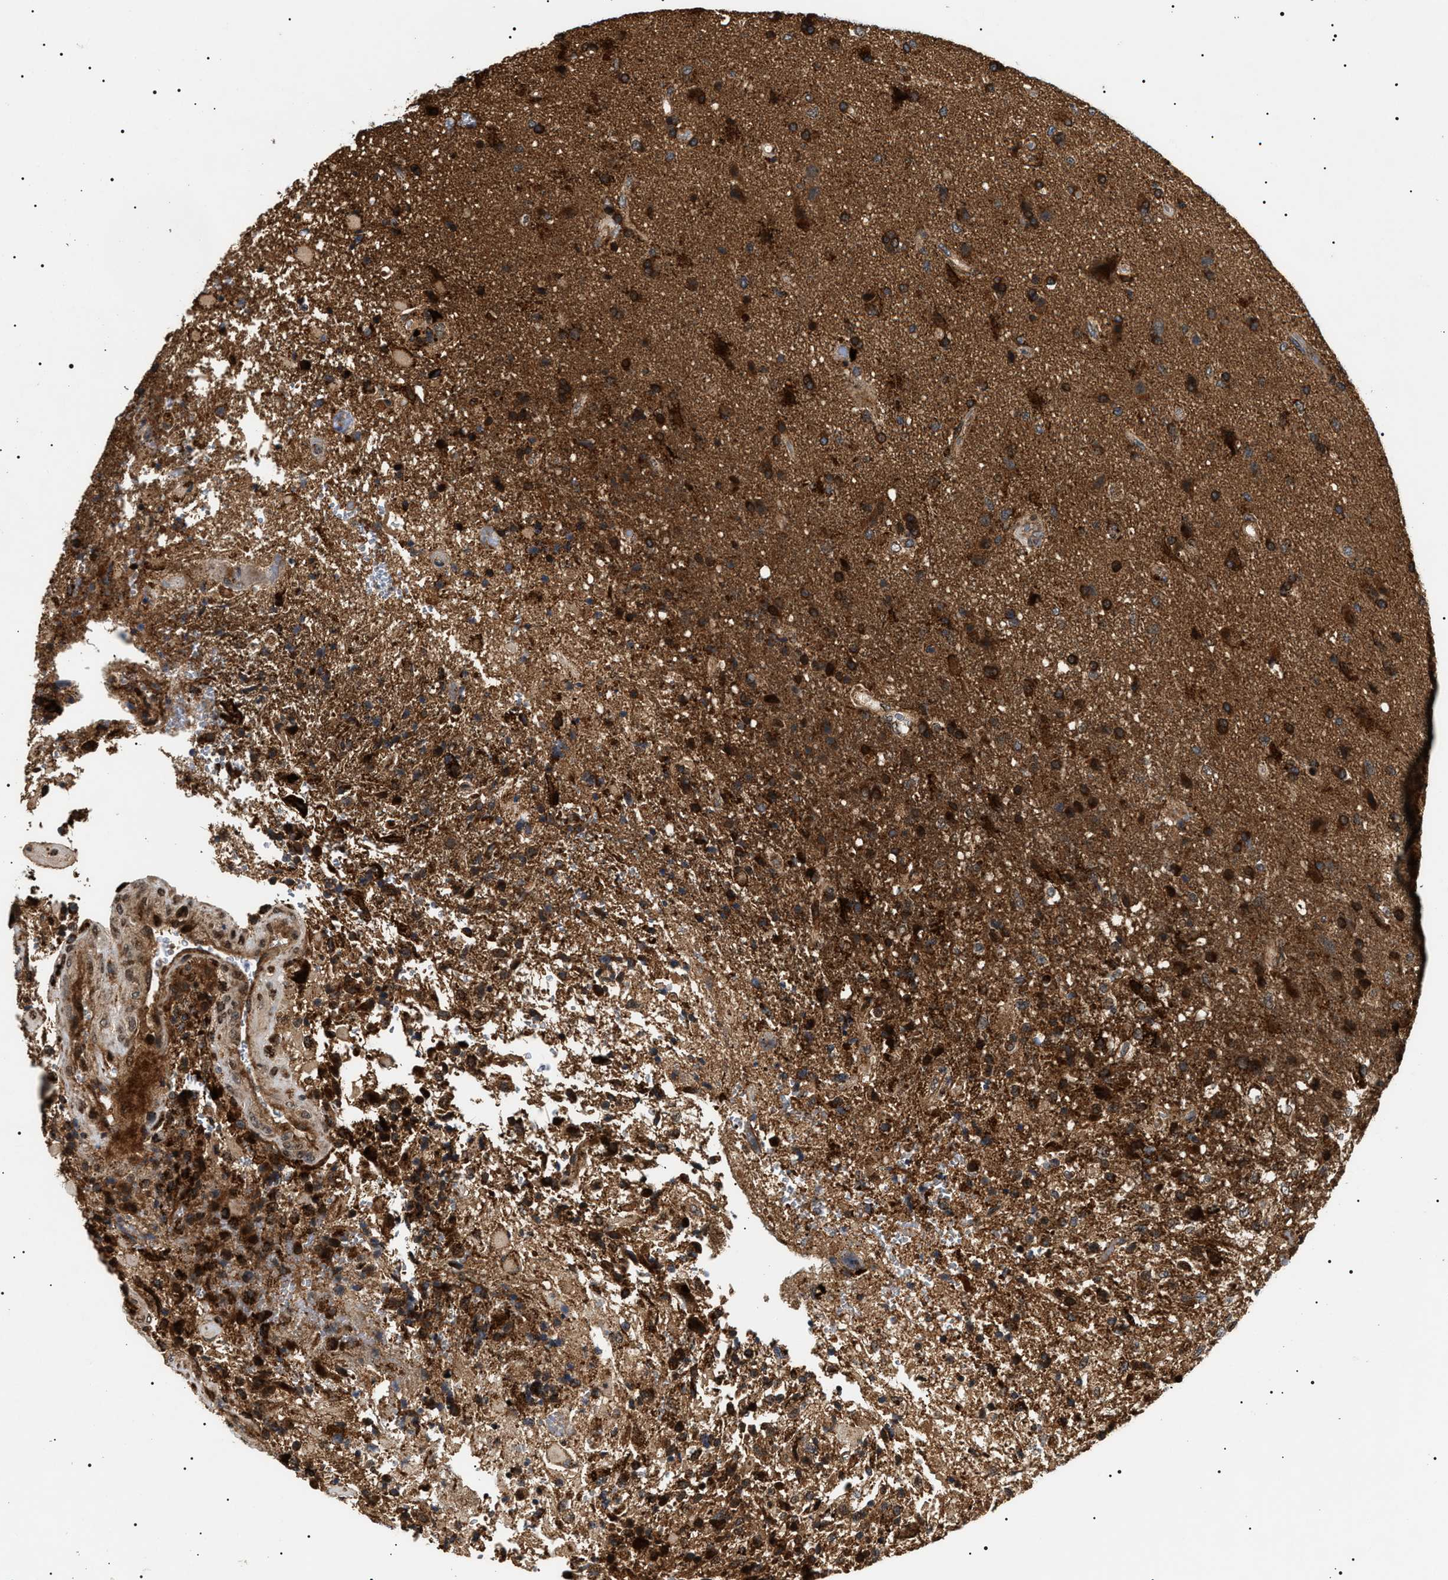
{"staining": {"intensity": "strong", "quantity": ">75%", "location": "cytoplasmic/membranous"}, "tissue": "glioma", "cell_type": "Tumor cells", "image_type": "cancer", "snomed": [{"axis": "morphology", "description": "Glioma, malignant, High grade"}, {"axis": "topography", "description": "Brain"}], "caption": "Strong cytoplasmic/membranous protein positivity is present in about >75% of tumor cells in glioma.", "gene": "ZBTB26", "patient": {"sex": "male", "age": 72}}